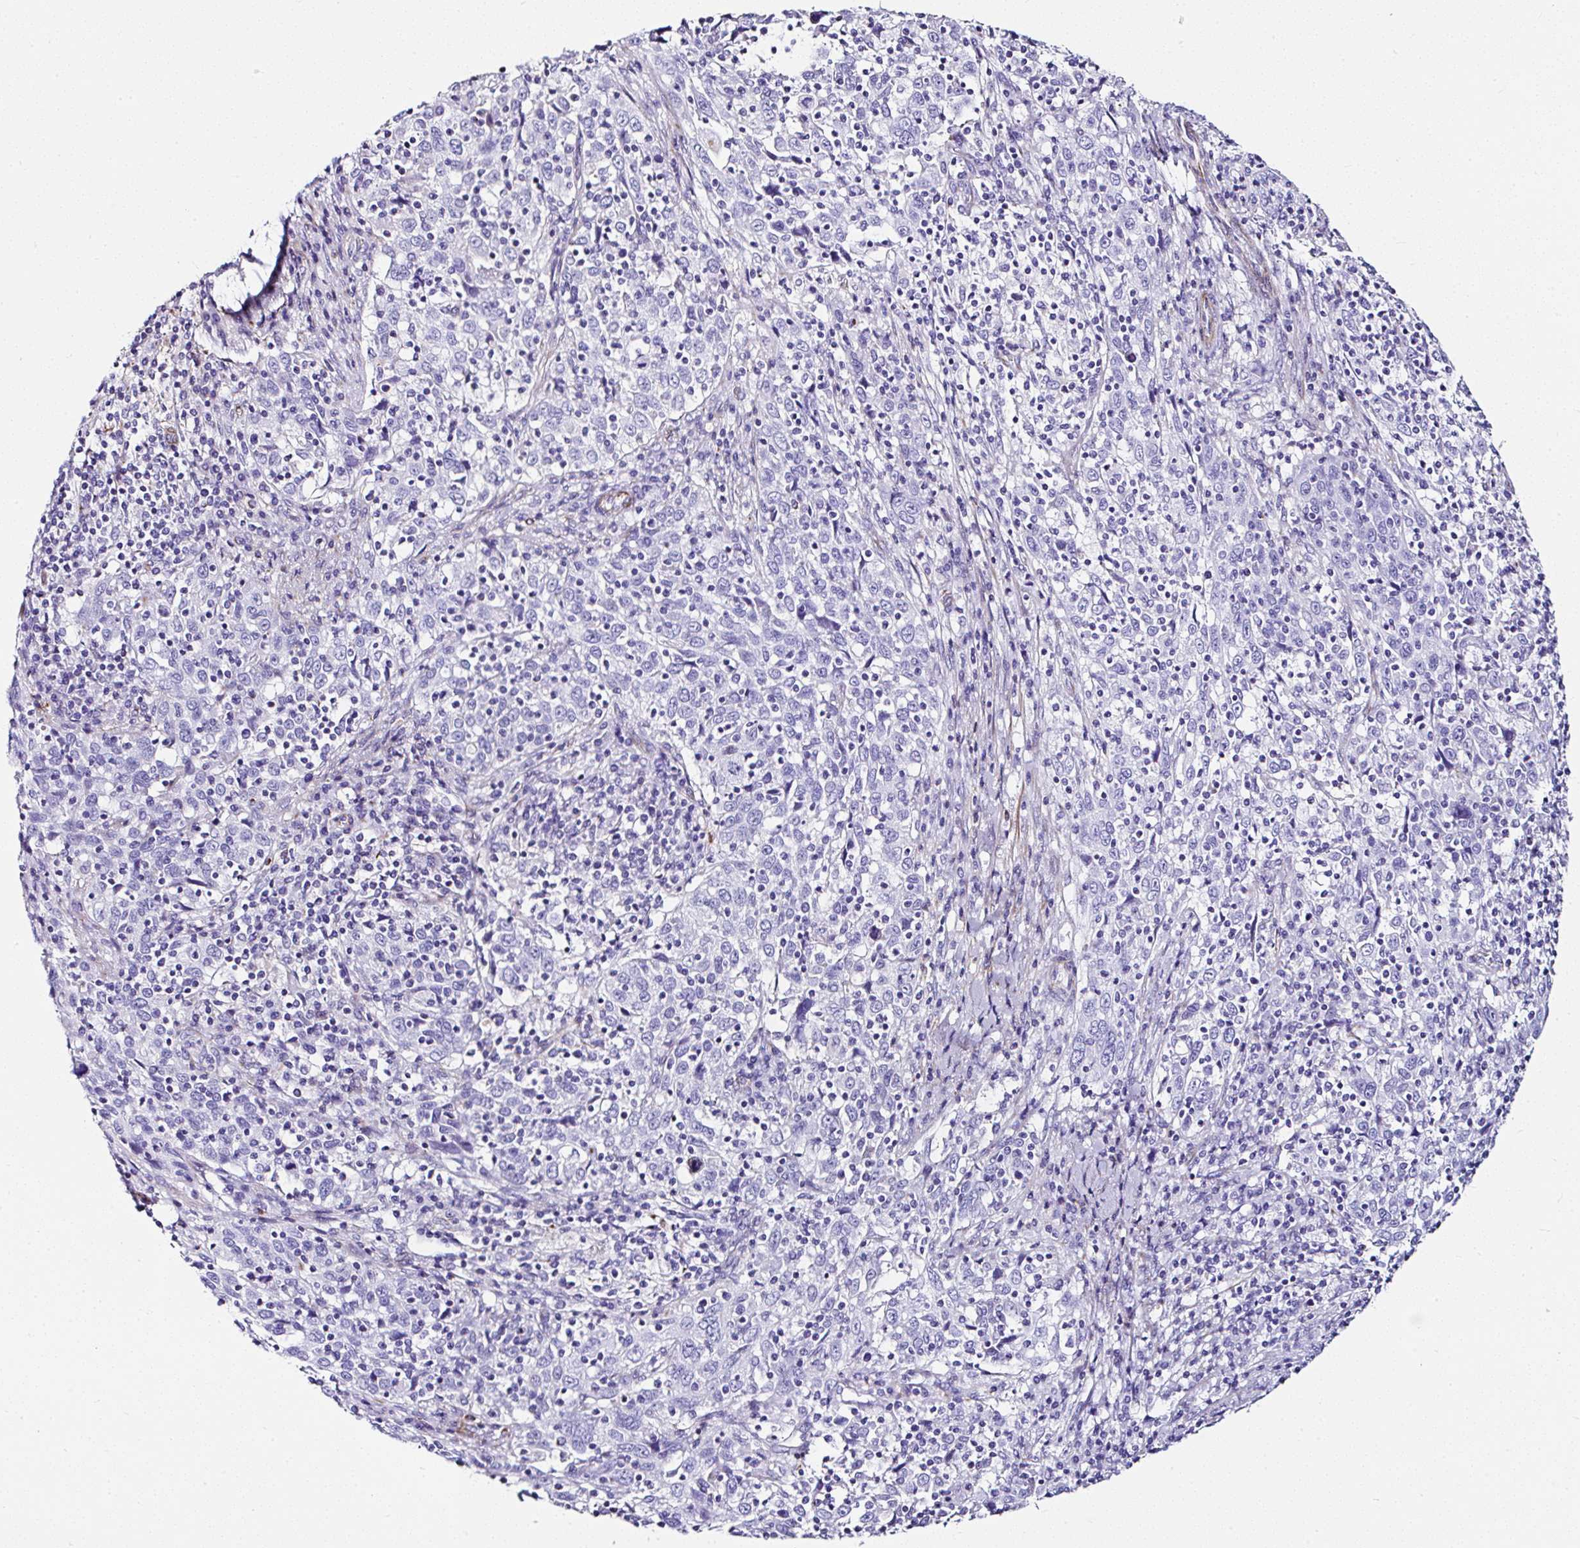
{"staining": {"intensity": "negative", "quantity": "none", "location": "none"}, "tissue": "cervical cancer", "cell_type": "Tumor cells", "image_type": "cancer", "snomed": [{"axis": "morphology", "description": "Squamous cell carcinoma, NOS"}, {"axis": "topography", "description": "Cervix"}], "caption": "High magnification brightfield microscopy of cervical cancer (squamous cell carcinoma) stained with DAB (3,3'-diaminobenzidine) (brown) and counterstained with hematoxylin (blue): tumor cells show no significant positivity.", "gene": "DEPDC5", "patient": {"sex": "female", "age": 46}}